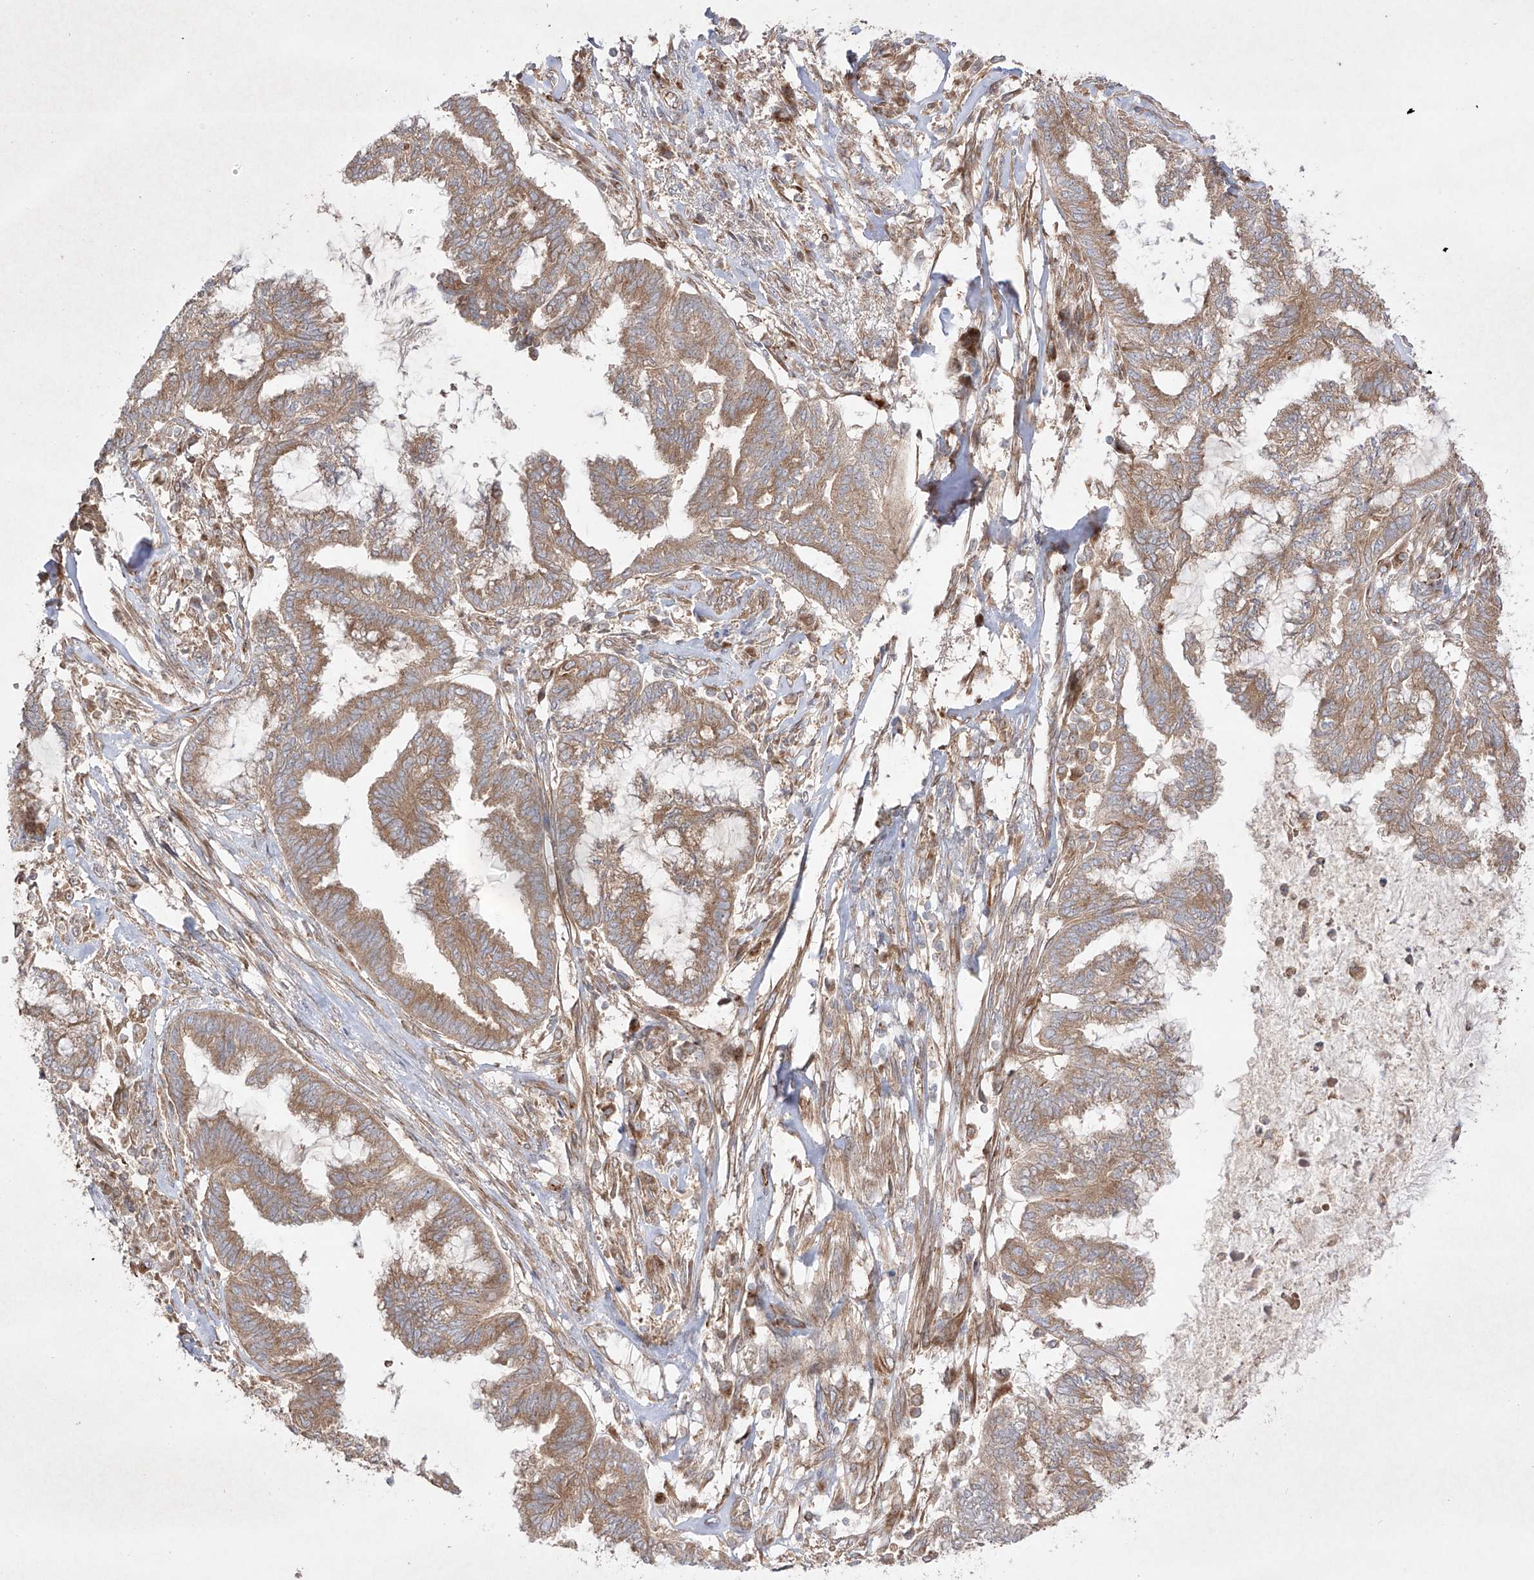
{"staining": {"intensity": "moderate", "quantity": ">75%", "location": "cytoplasmic/membranous"}, "tissue": "endometrial cancer", "cell_type": "Tumor cells", "image_type": "cancer", "snomed": [{"axis": "morphology", "description": "Adenocarcinoma, NOS"}, {"axis": "topography", "description": "Endometrium"}], "caption": "IHC micrograph of neoplastic tissue: human endometrial adenocarcinoma stained using immunohistochemistry (IHC) reveals medium levels of moderate protein expression localized specifically in the cytoplasmic/membranous of tumor cells, appearing as a cytoplasmic/membranous brown color.", "gene": "YKT6", "patient": {"sex": "female", "age": 86}}